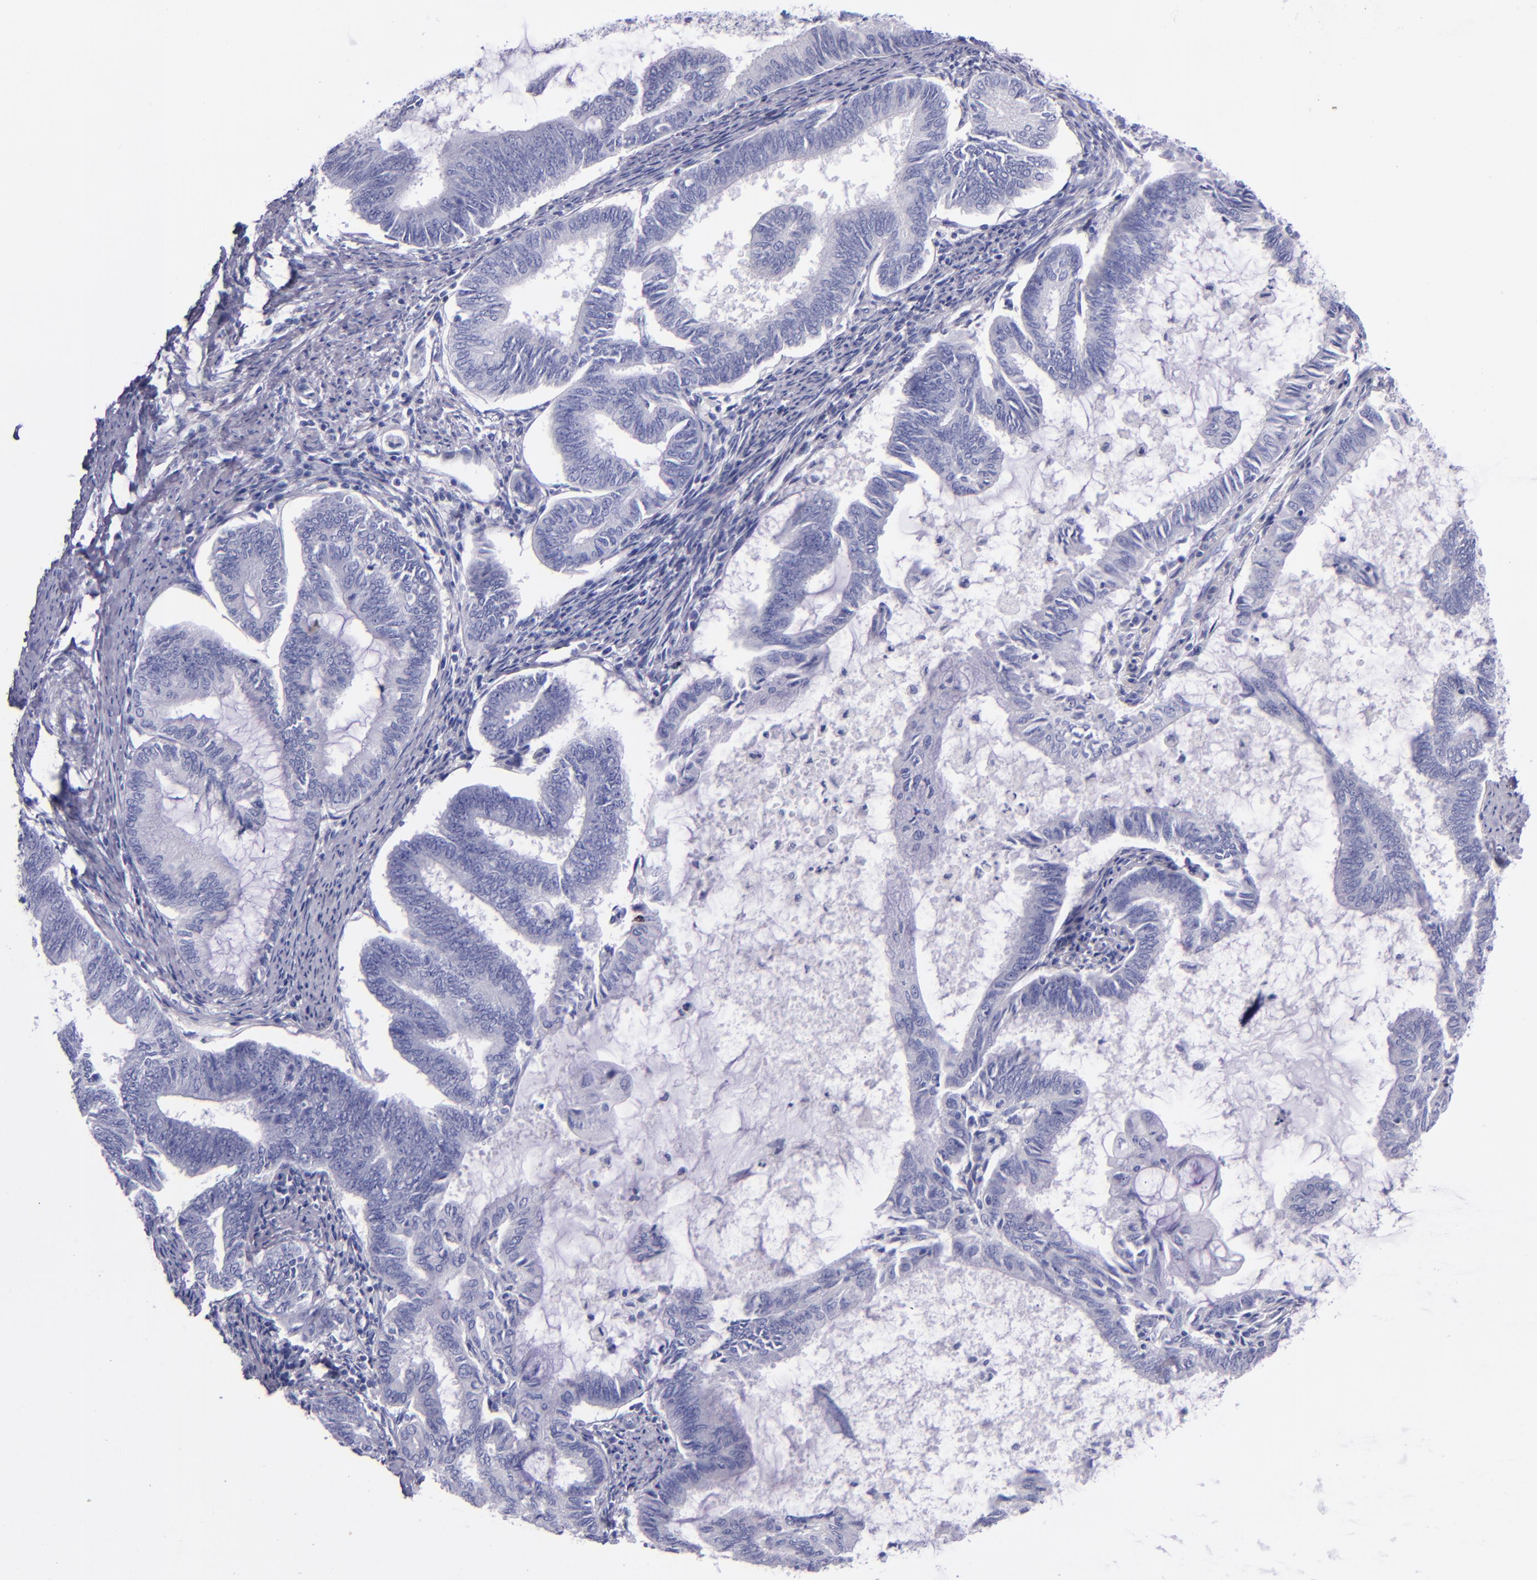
{"staining": {"intensity": "negative", "quantity": "none", "location": "none"}, "tissue": "endometrial cancer", "cell_type": "Tumor cells", "image_type": "cancer", "snomed": [{"axis": "morphology", "description": "Adenocarcinoma, NOS"}, {"axis": "topography", "description": "Endometrium"}], "caption": "Immunohistochemistry of endometrial cancer (adenocarcinoma) exhibits no positivity in tumor cells.", "gene": "LAG3", "patient": {"sex": "female", "age": 86}}